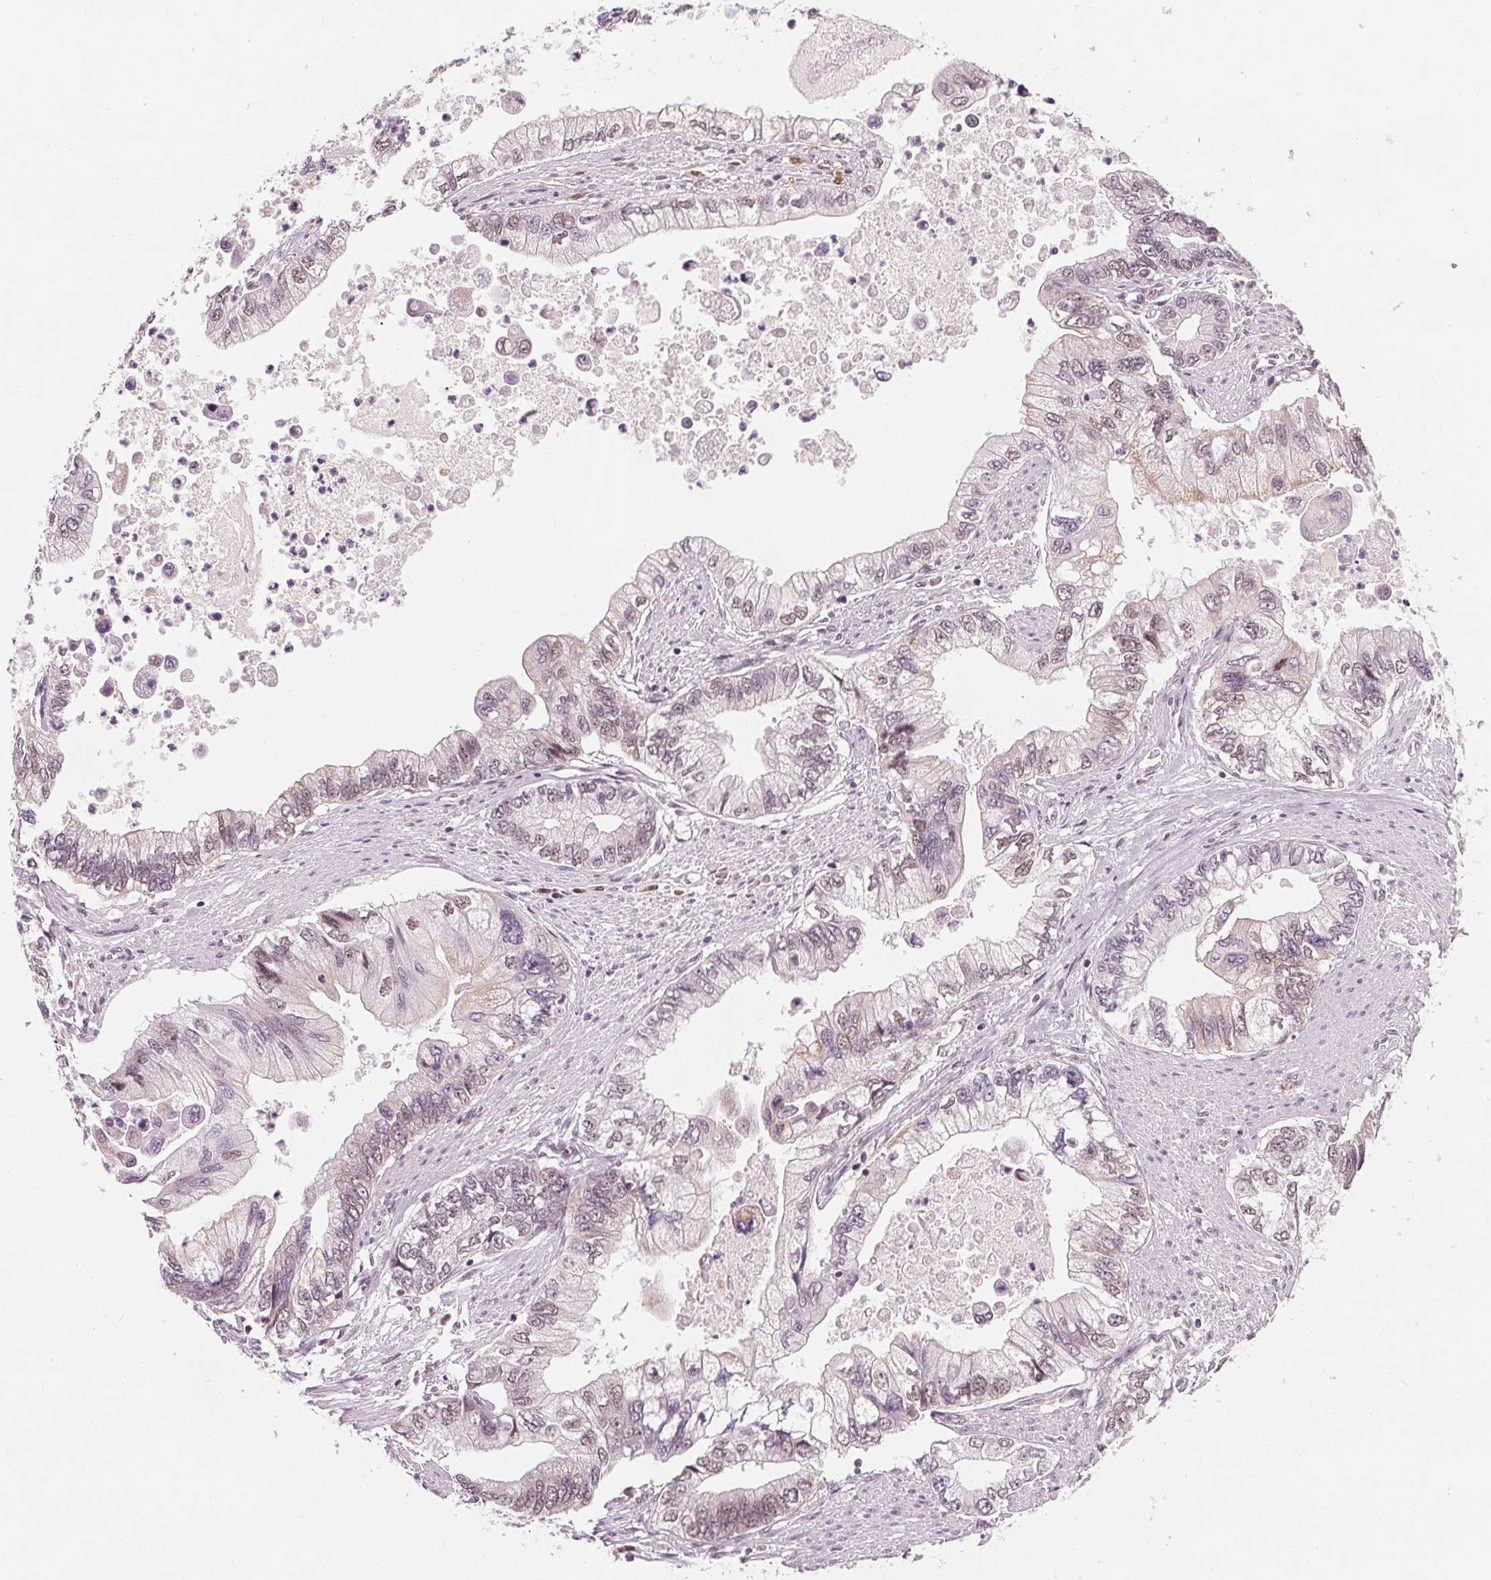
{"staining": {"intensity": "weak", "quantity": "<25%", "location": "nuclear"}, "tissue": "stomach cancer", "cell_type": "Tumor cells", "image_type": "cancer", "snomed": [{"axis": "morphology", "description": "Adenocarcinoma, NOS"}, {"axis": "topography", "description": "Pancreas"}, {"axis": "topography", "description": "Stomach, upper"}], "caption": "IHC of adenocarcinoma (stomach) displays no positivity in tumor cells.", "gene": "DPM2", "patient": {"sex": "male", "age": 77}}